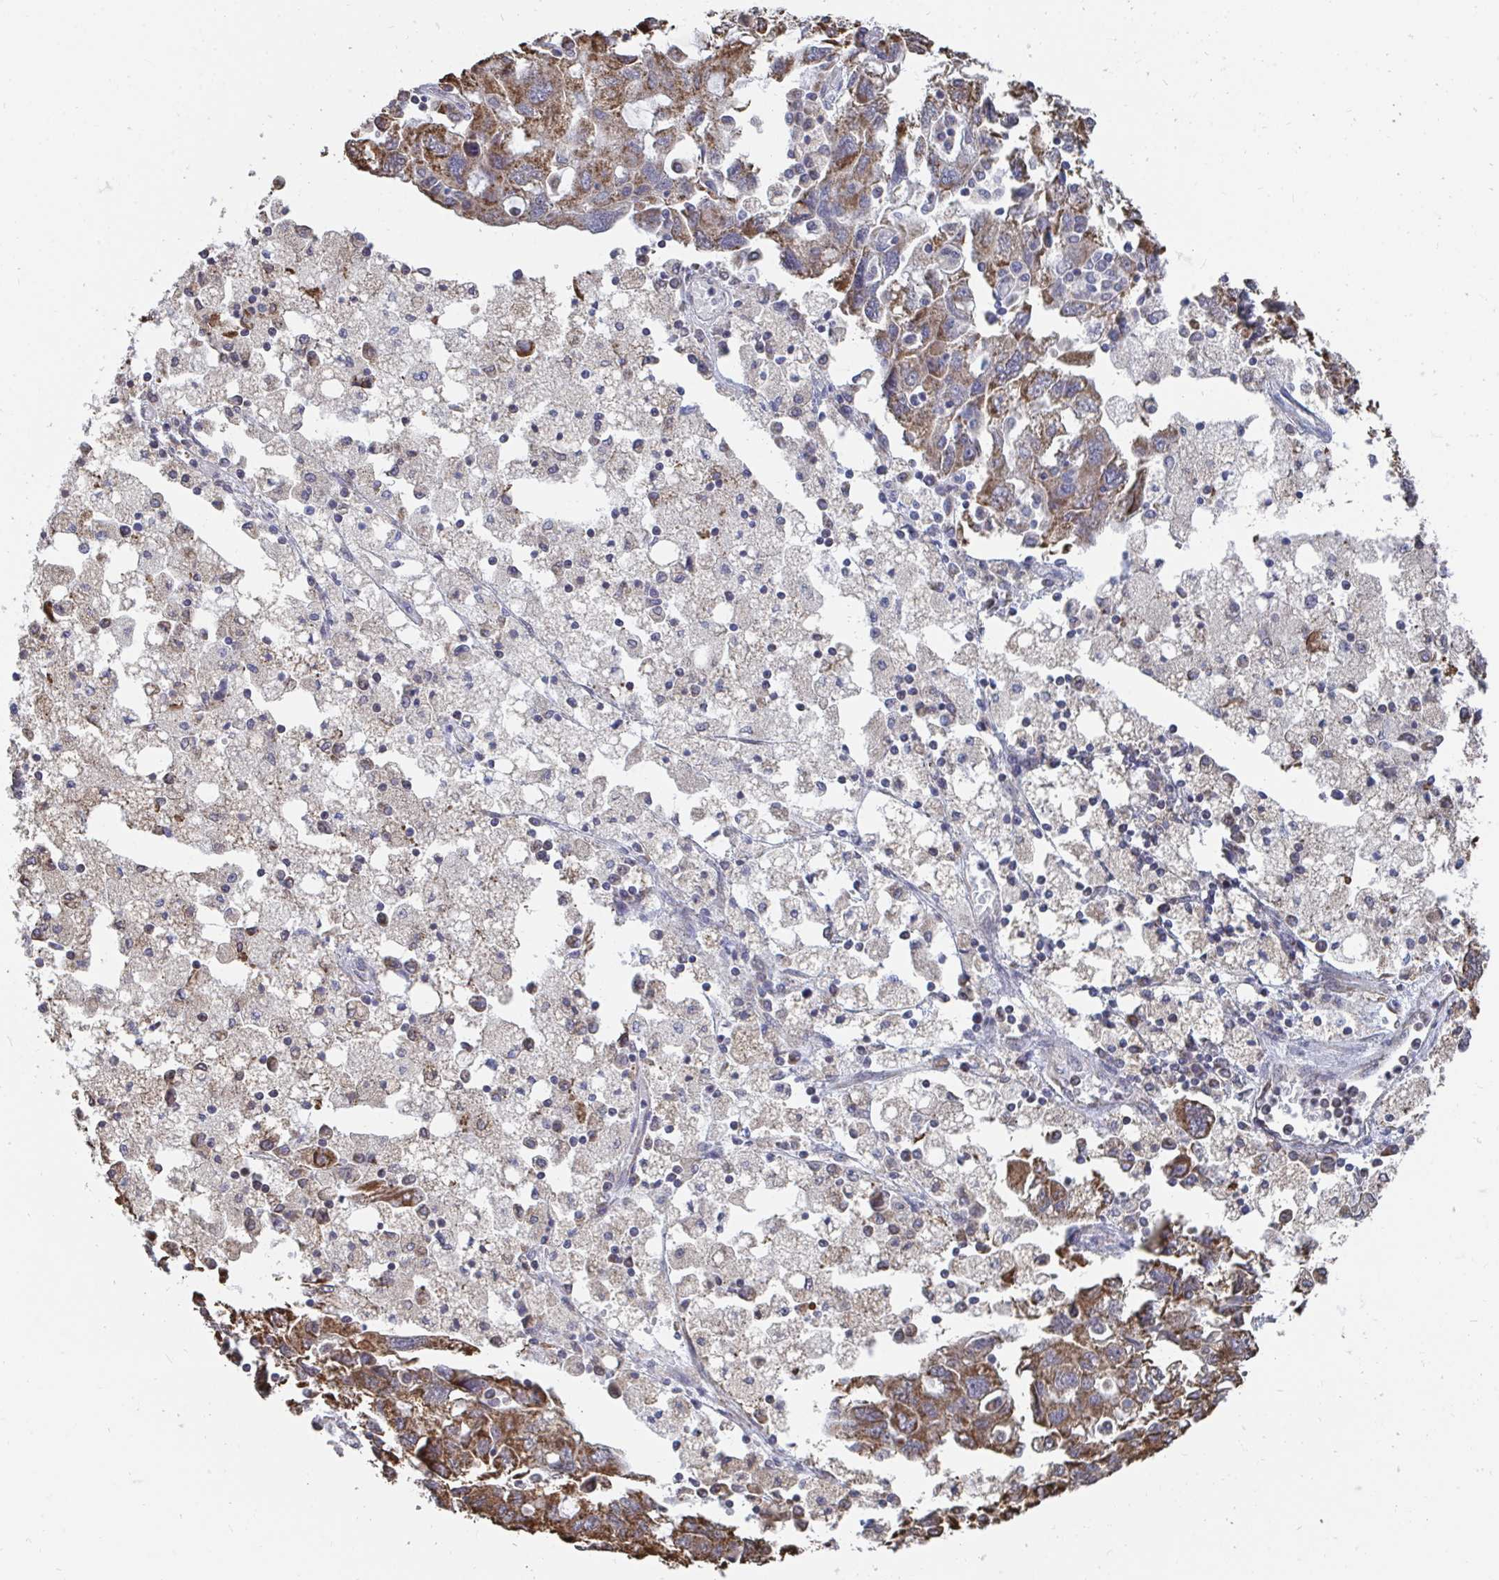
{"staining": {"intensity": "moderate", "quantity": ">75%", "location": "cytoplasmic/membranous"}, "tissue": "ovarian cancer", "cell_type": "Tumor cells", "image_type": "cancer", "snomed": [{"axis": "morphology", "description": "Carcinoma, NOS"}, {"axis": "morphology", "description": "Cystadenocarcinoma, serous, NOS"}, {"axis": "topography", "description": "Ovary"}], "caption": "IHC image of human serous cystadenocarcinoma (ovarian) stained for a protein (brown), which shows medium levels of moderate cytoplasmic/membranous expression in approximately >75% of tumor cells.", "gene": "ELAVL1", "patient": {"sex": "female", "age": 69}}